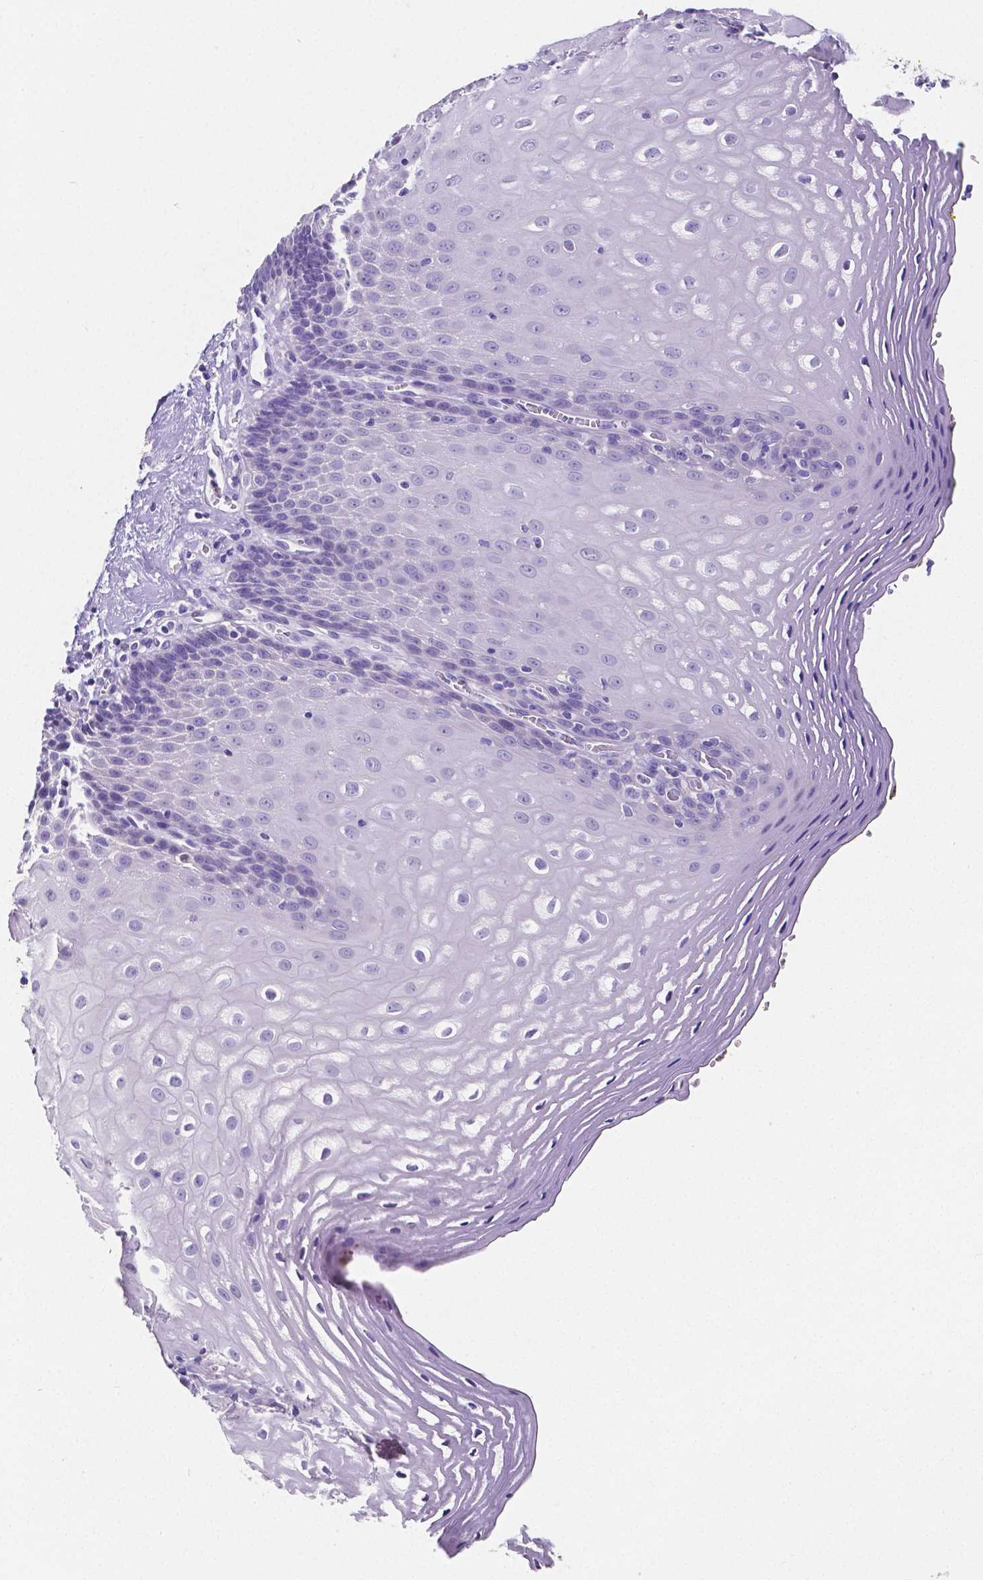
{"staining": {"intensity": "negative", "quantity": "none", "location": "none"}, "tissue": "esophagus", "cell_type": "Squamous epithelial cells", "image_type": "normal", "snomed": [{"axis": "morphology", "description": "Normal tissue, NOS"}, {"axis": "topography", "description": "Esophagus"}], "caption": "High magnification brightfield microscopy of unremarkable esophagus stained with DAB (3,3'-diaminobenzidine) (brown) and counterstained with hematoxylin (blue): squamous epithelial cells show no significant staining.", "gene": "SATB2", "patient": {"sex": "female", "age": 68}}